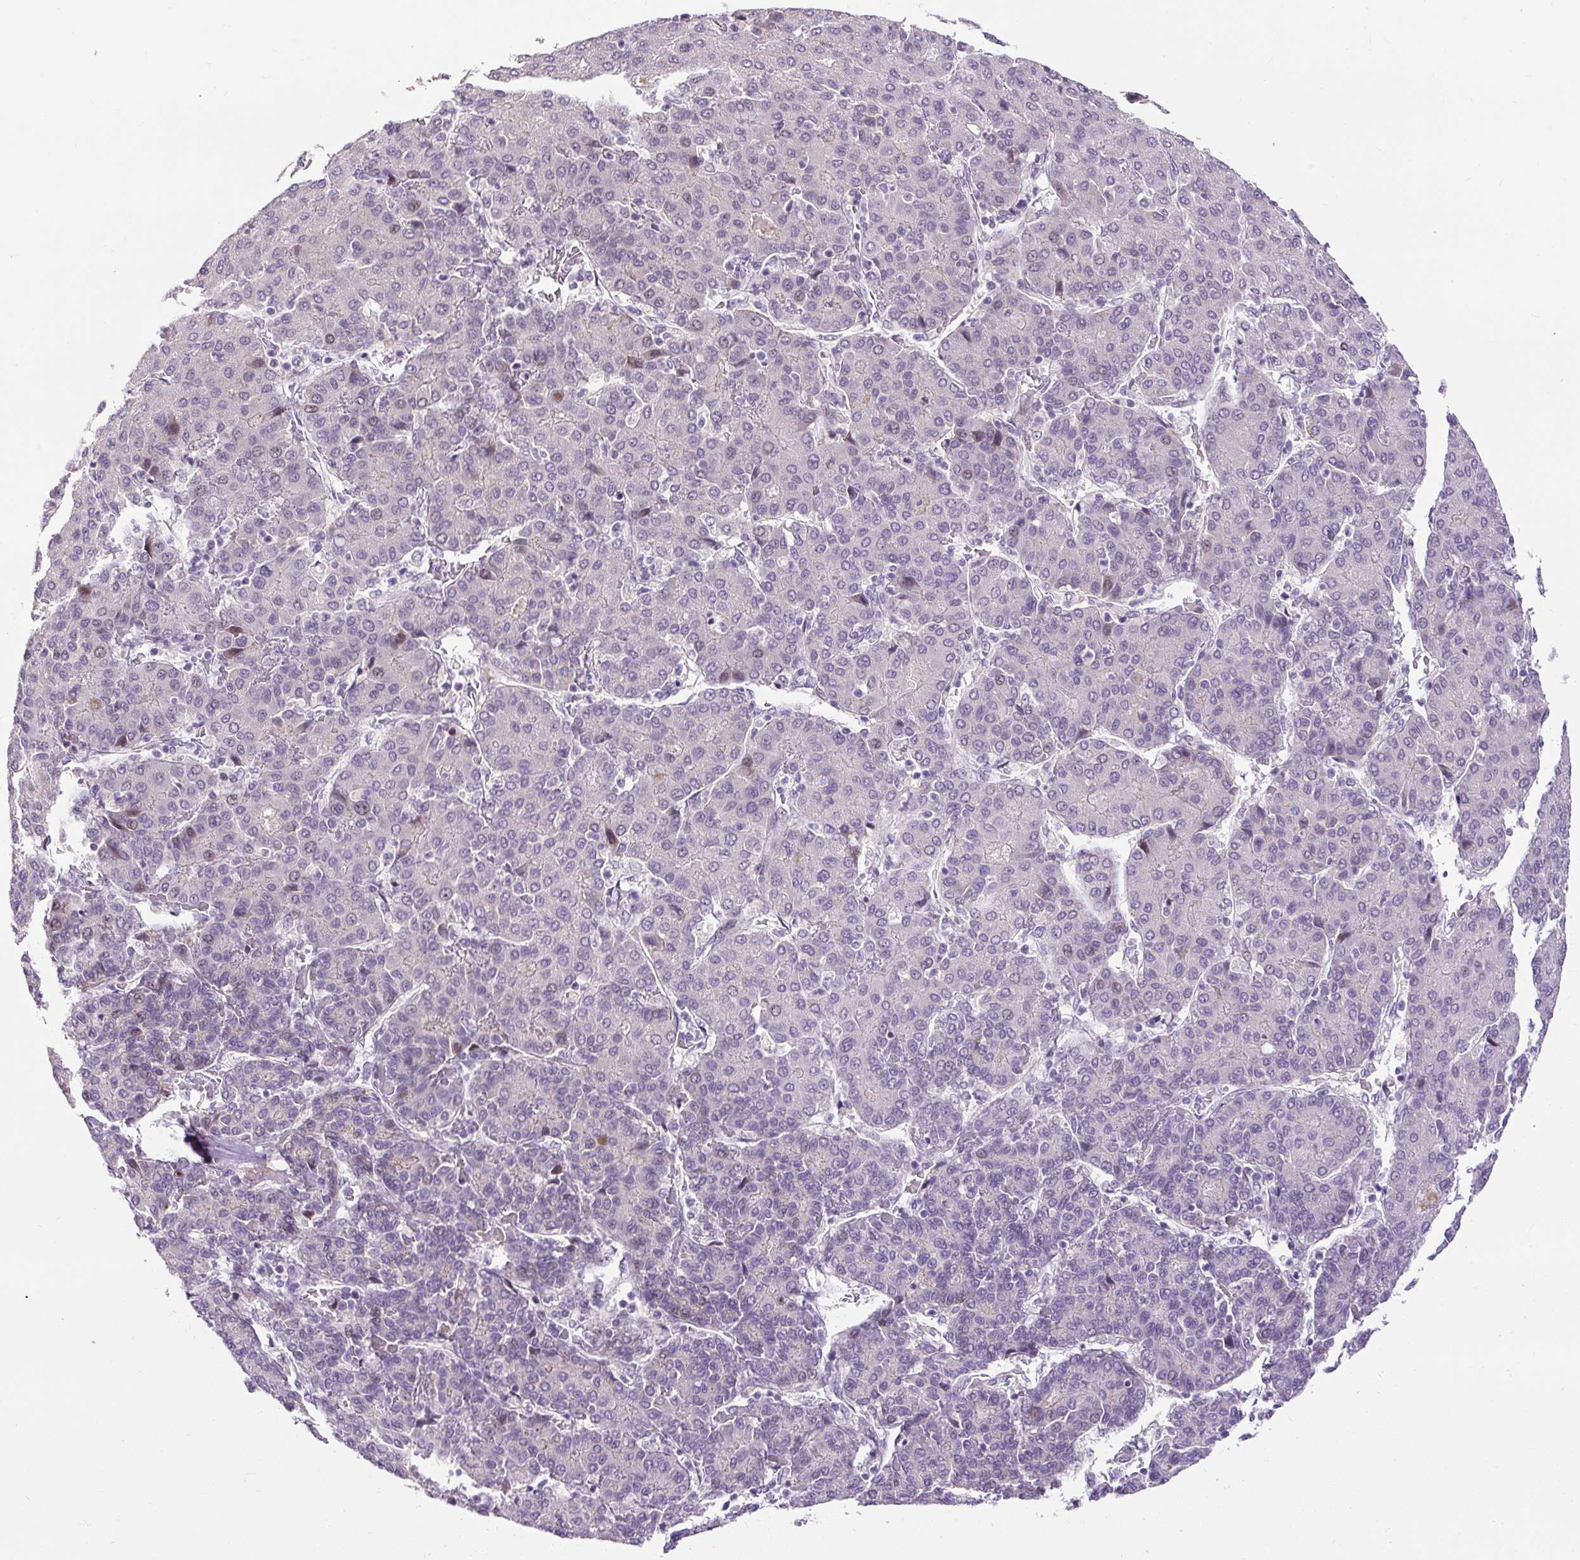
{"staining": {"intensity": "weak", "quantity": "<25%", "location": "nuclear"}, "tissue": "liver cancer", "cell_type": "Tumor cells", "image_type": "cancer", "snomed": [{"axis": "morphology", "description": "Carcinoma, Hepatocellular, NOS"}, {"axis": "topography", "description": "Liver"}], "caption": "Immunohistochemistry (IHC) micrograph of liver hepatocellular carcinoma stained for a protein (brown), which exhibits no staining in tumor cells.", "gene": "ARHGEF18", "patient": {"sex": "male", "age": 65}}